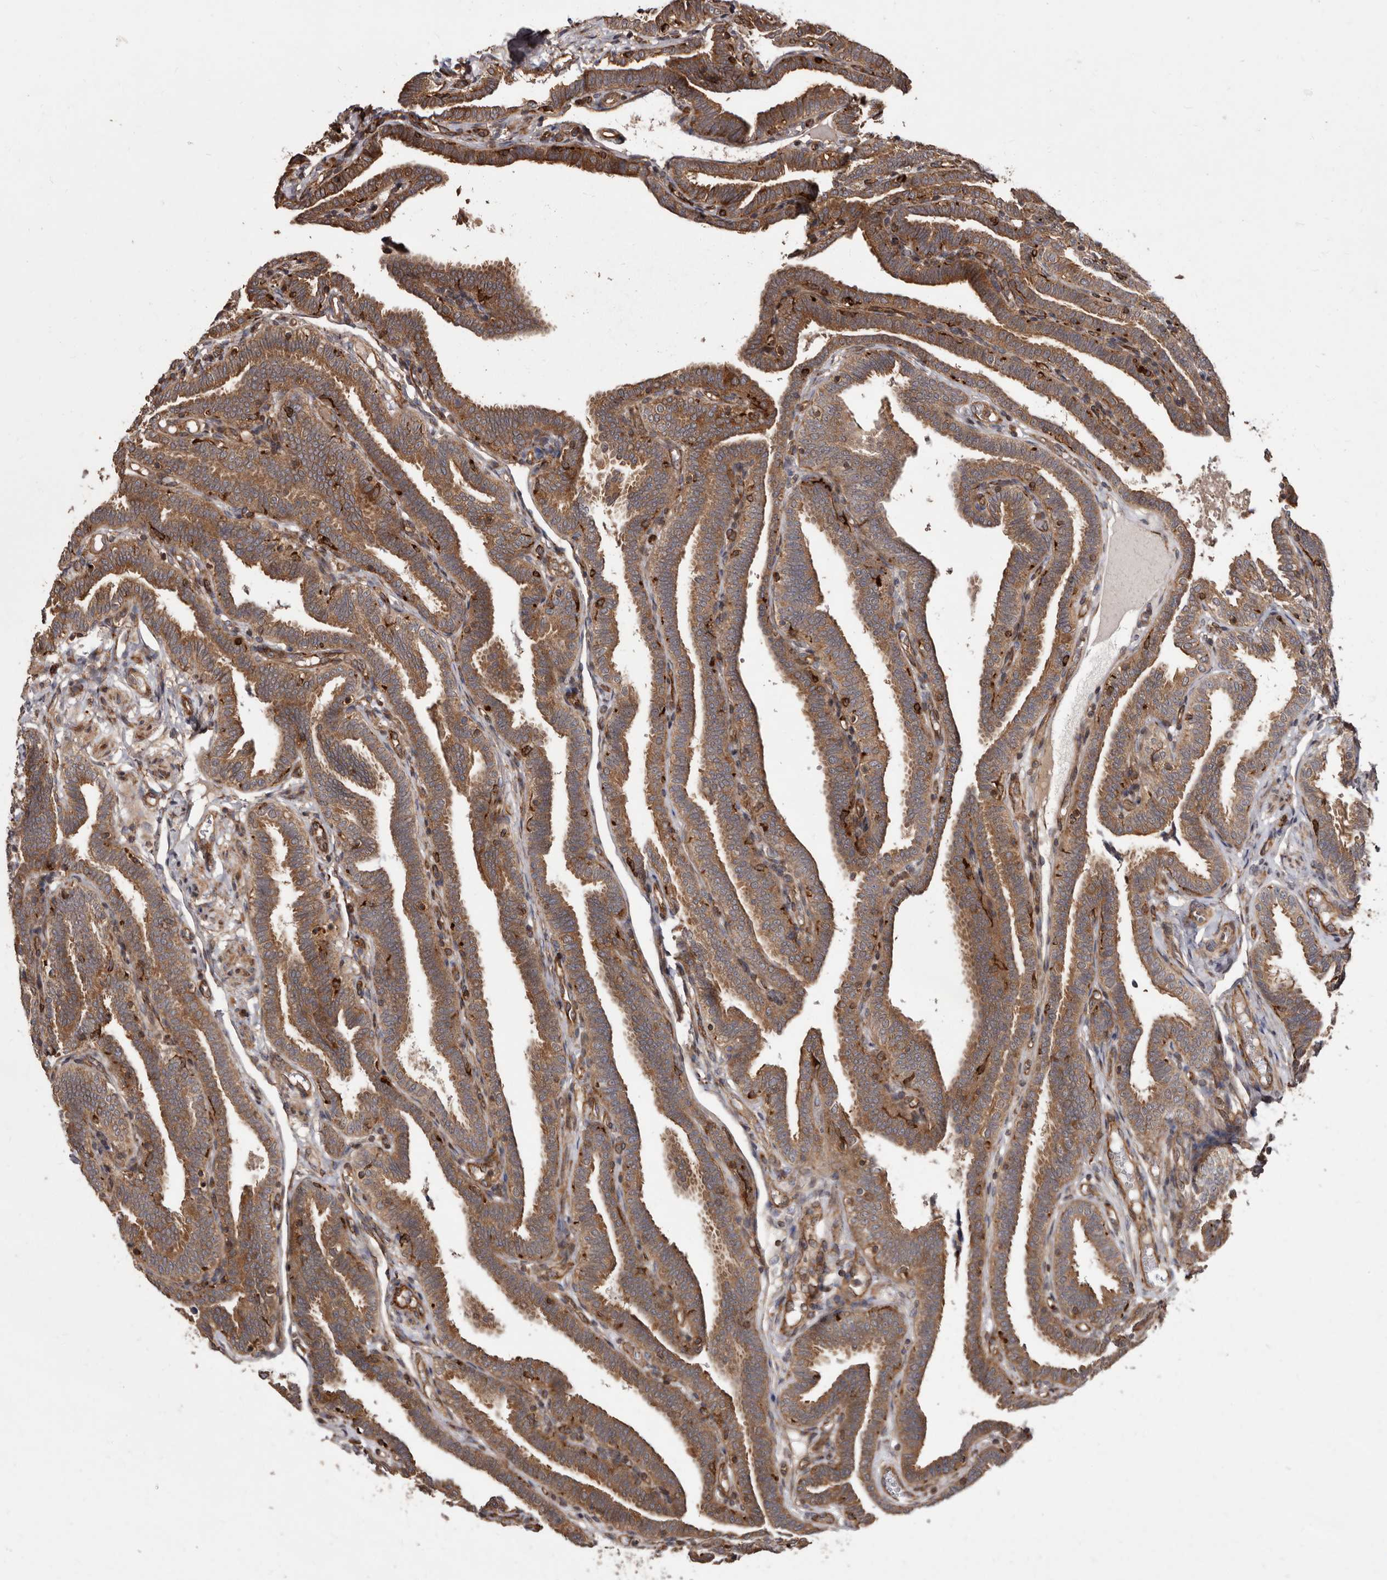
{"staining": {"intensity": "moderate", "quantity": ">75%", "location": "cytoplasmic/membranous"}, "tissue": "fallopian tube", "cell_type": "Glandular cells", "image_type": "normal", "snomed": [{"axis": "morphology", "description": "Normal tissue, NOS"}, {"axis": "topography", "description": "Fallopian tube"}], "caption": "Immunohistochemical staining of normal human fallopian tube displays moderate cytoplasmic/membranous protein staining in about >75% of glandular cells.", "gene": "FLAD1", "patient": {"sex": "female", "age": 39}}